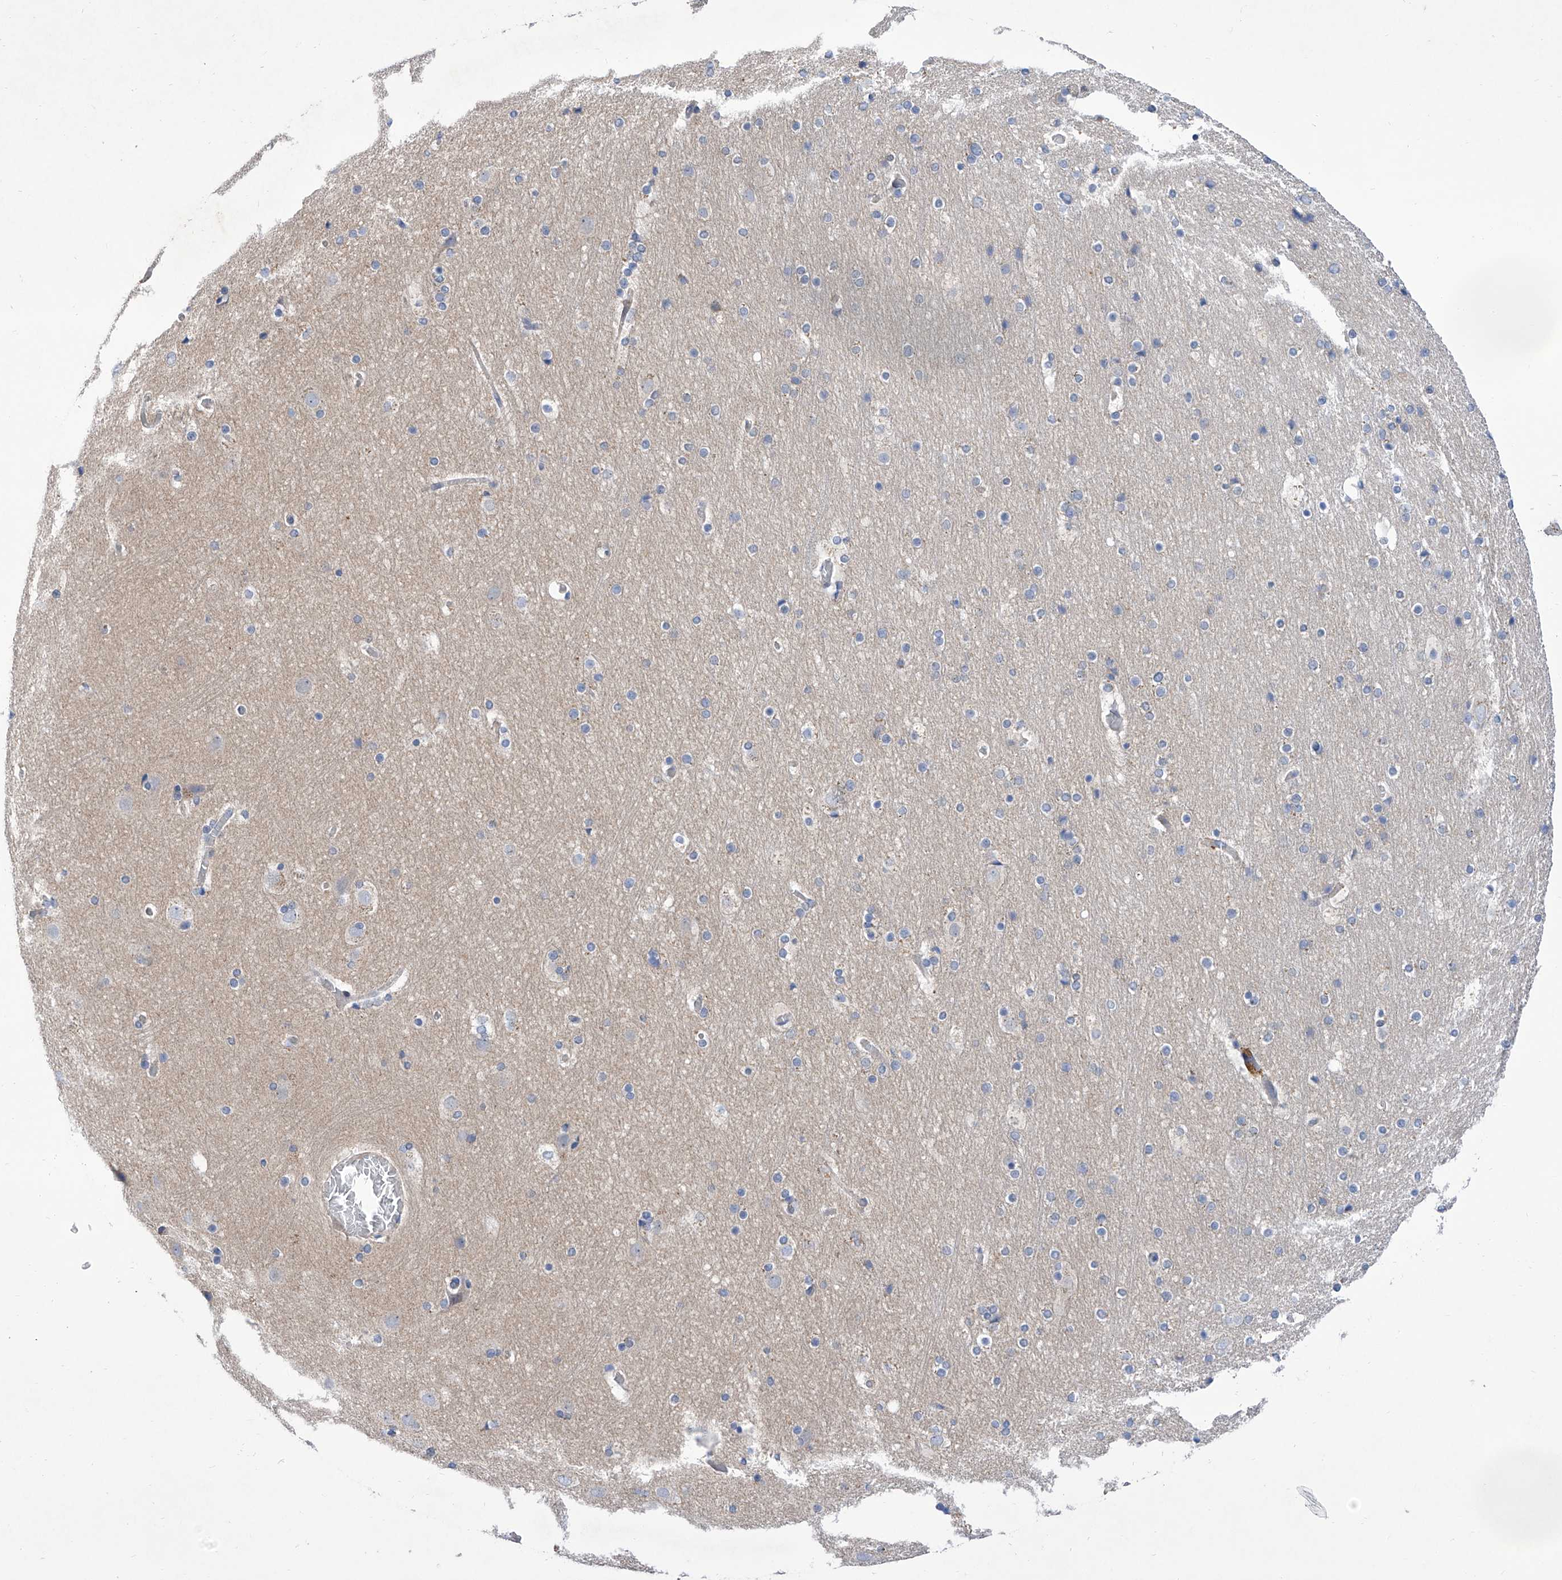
{"staining": {"intensity": "negative", "quantity": "none", "location": "none"}, "tissue": "cerebral cortex", "cell_type": "Endothelial cells", "image_type": "normal", "snomed": [{"axis": "morphology", "description": "Normal tissue, NOS"}, {"axis": "topography", "description": "Cerebral cortex"}], "caption": "IHC image of unremarkable cerebral cortex: cerebral cortex stained with DAB demonstrates no significant protein staining in endothelial cells.", "gene": "SRBD1", "patient": {"sex": "male", "age": 57}}